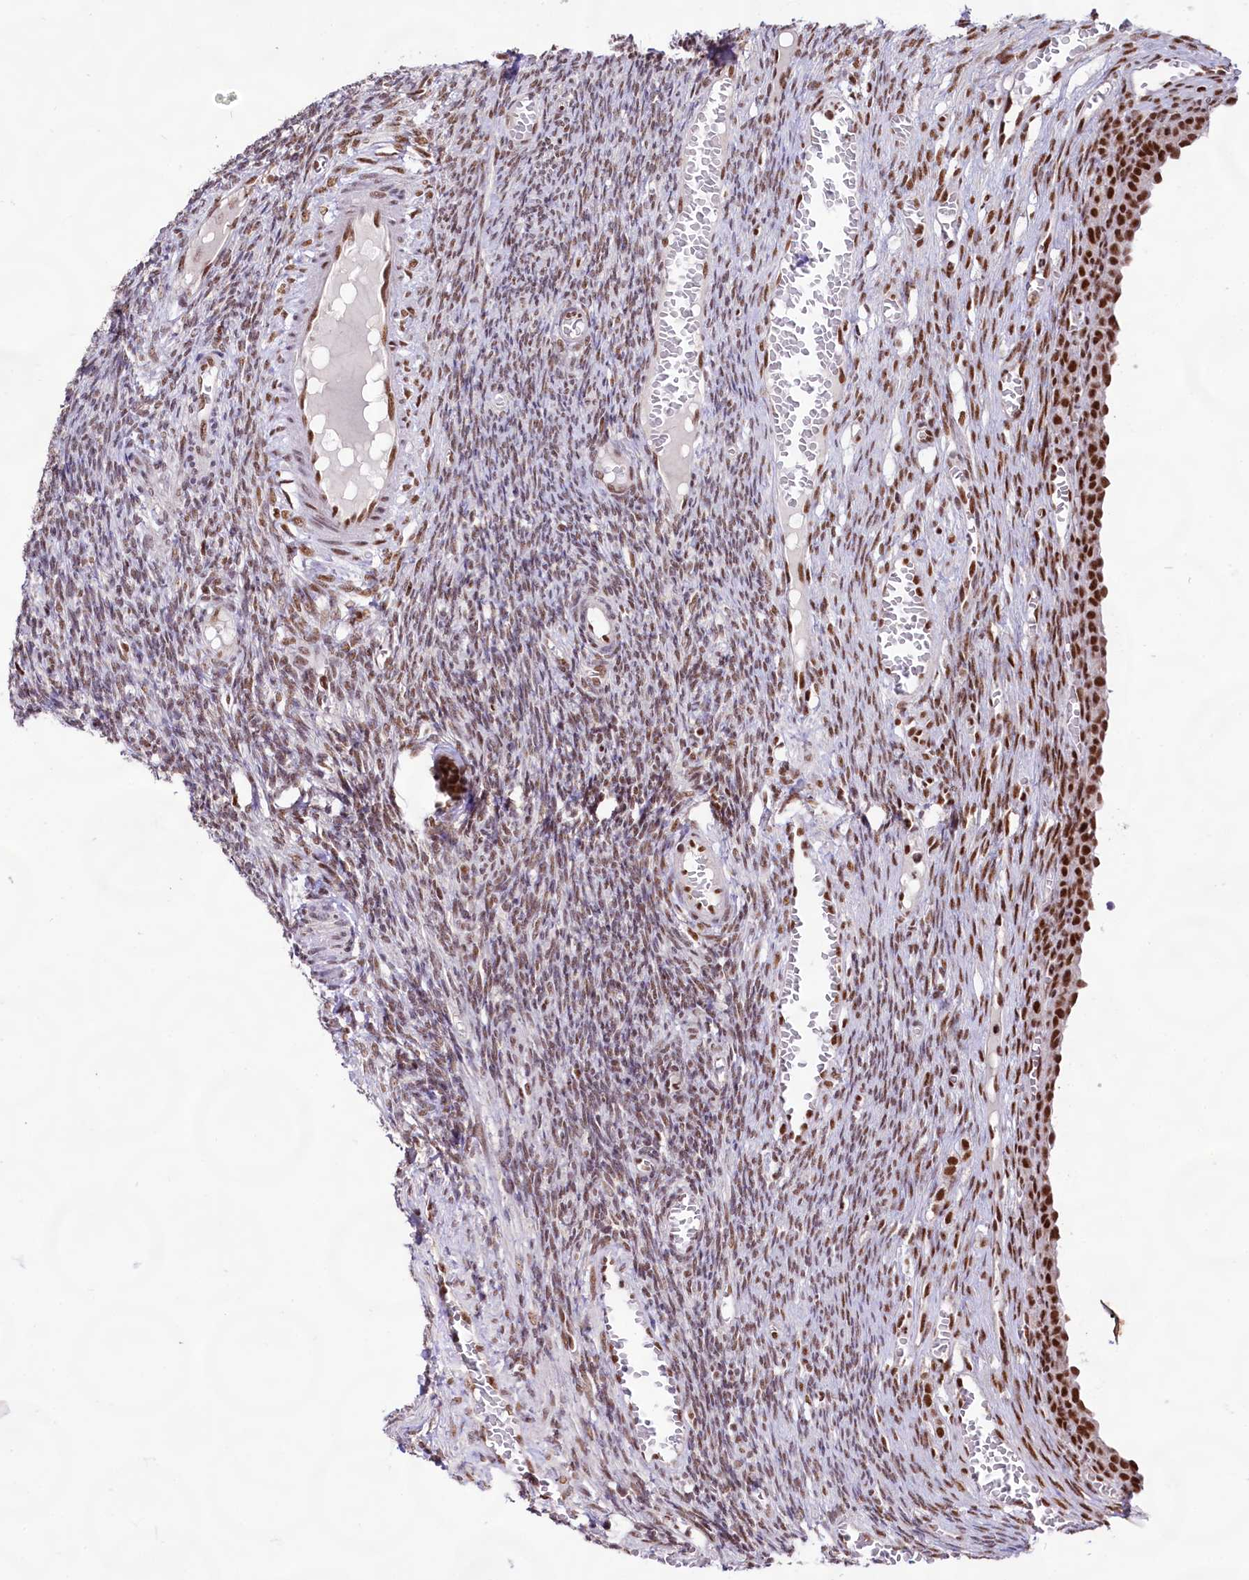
{"staining": {"intensity": "moderate", "quantity": ">75%", "location": "nuclear"}, "tissue": "ovary", "cell_type": "Ovarian stroma cells", "image_type": "normal", "snomed": [{"axis": "morphology", "description": "Normal tissue, NOS"}, {"axis": "topography", "description": "Ovary"}], "caption": "Ovarian stroma cells reveal medium levels of moderate nuclear expression in approximately >75% of cells in normal ovary. The staining was performed using DAB (3,3'-diaminobenzidine) to visualize the protein expression in brown, while the nuclei were stained in blue with hematoxylin (Magnification: 20x).", "gene": "HIRA", "patient": {"sex": "female", "age": 27}}